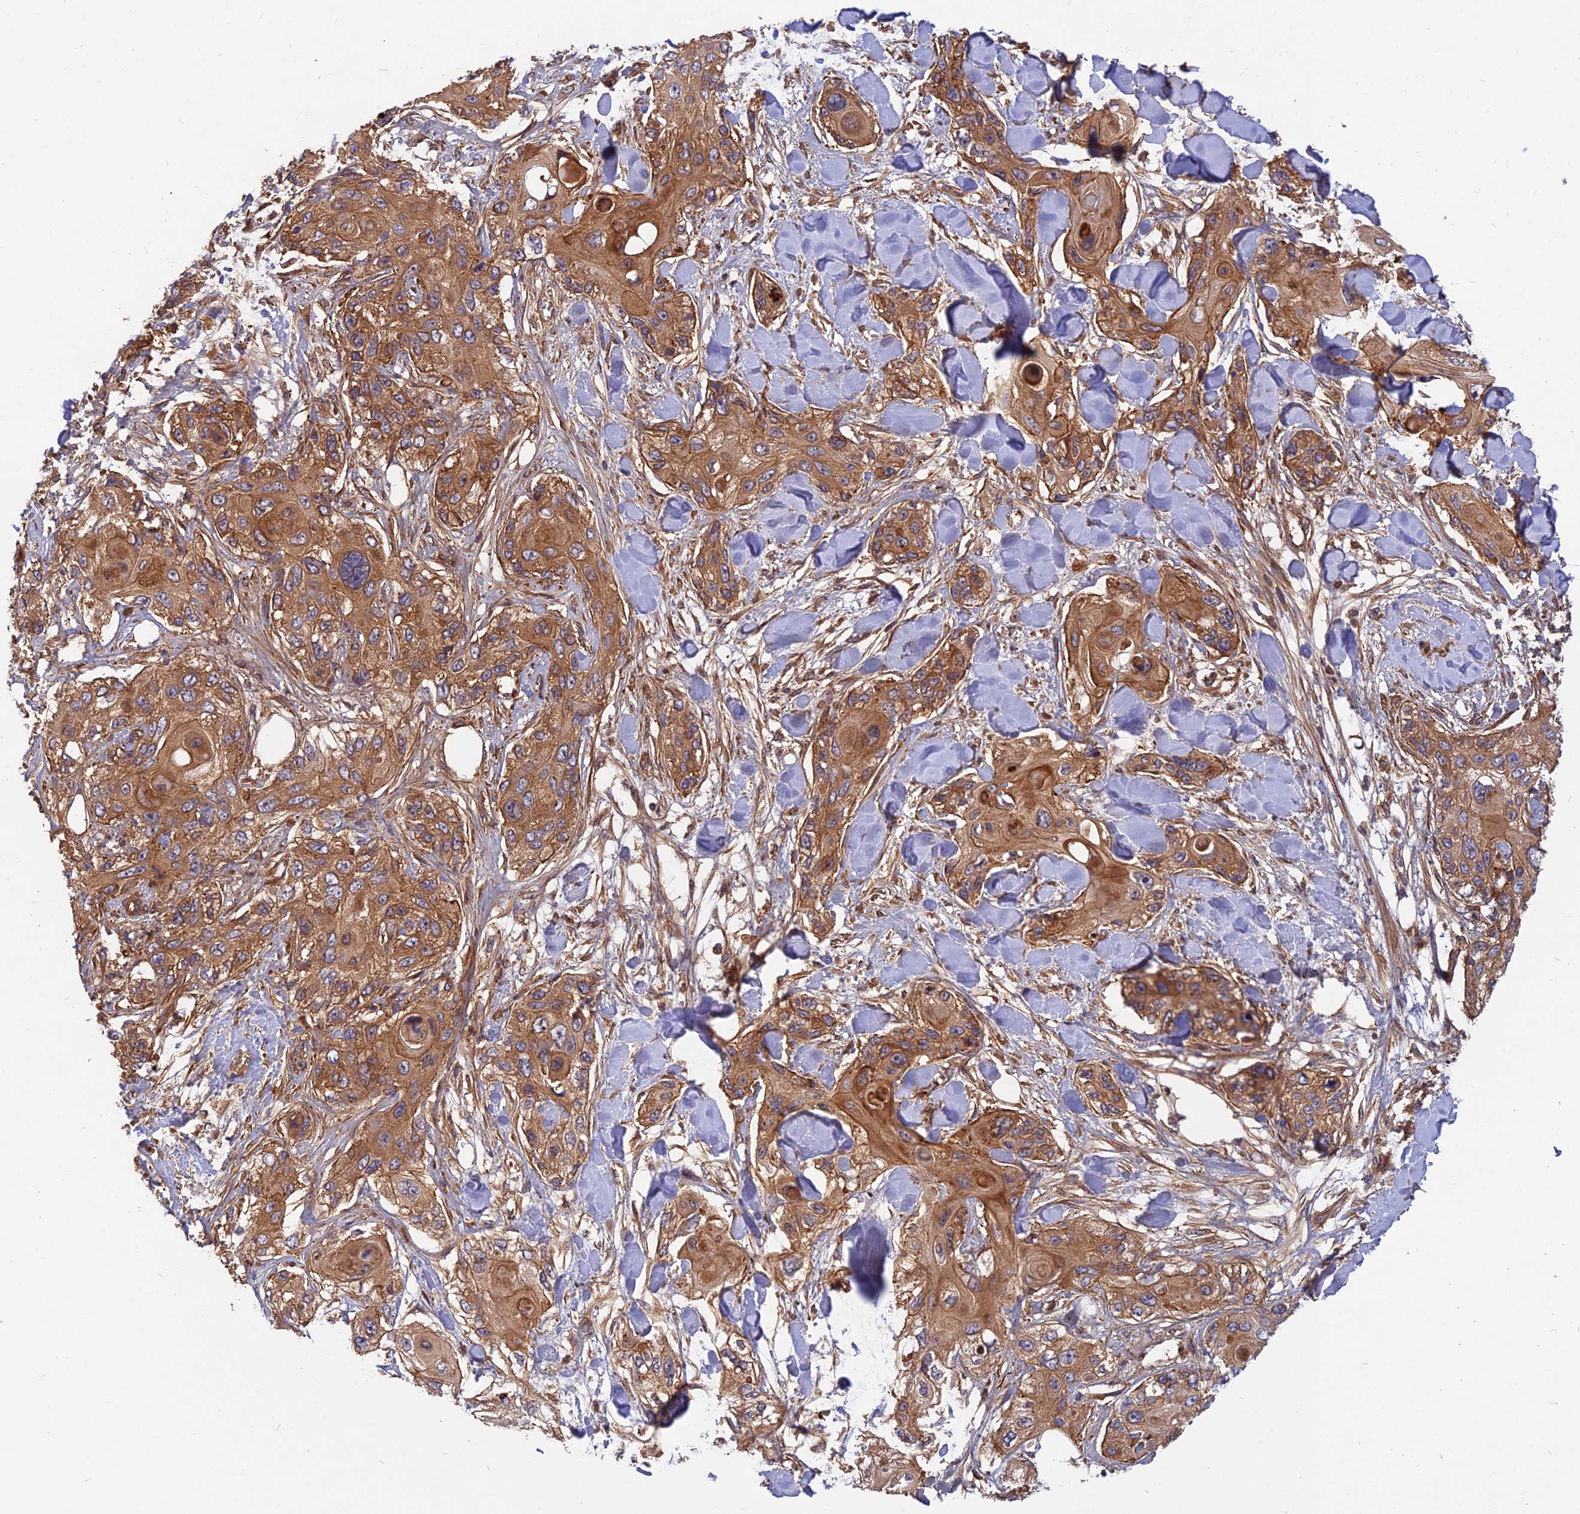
{"staining": {"intensity": "moderate", "quantity": ">75%", "location": "cytoplasmic/membranous"}, "tissue": "skin cancer", "cell_type": "Tumor cells", "image_type": "cancer", "snomed": [{"axis": "morphology", "description": "Normal tissue, NOS"}, {"axis": "morphology", "description": "Squamous cell carcinoma, NOS"}, {"axis": "topography", "description": "Skin"}], "caption": "Immunohistochemical staining of skin cancer (squamous cell carcinoma) reveals medium levels of moderate cytoplasmic/membranous positivity in about >75% of tumor cells. (DAB IHC, brown staining for protein, blue staining for nuclei).", "gene": "RELCH", "patient": {"sex": "male", "age": 72}}